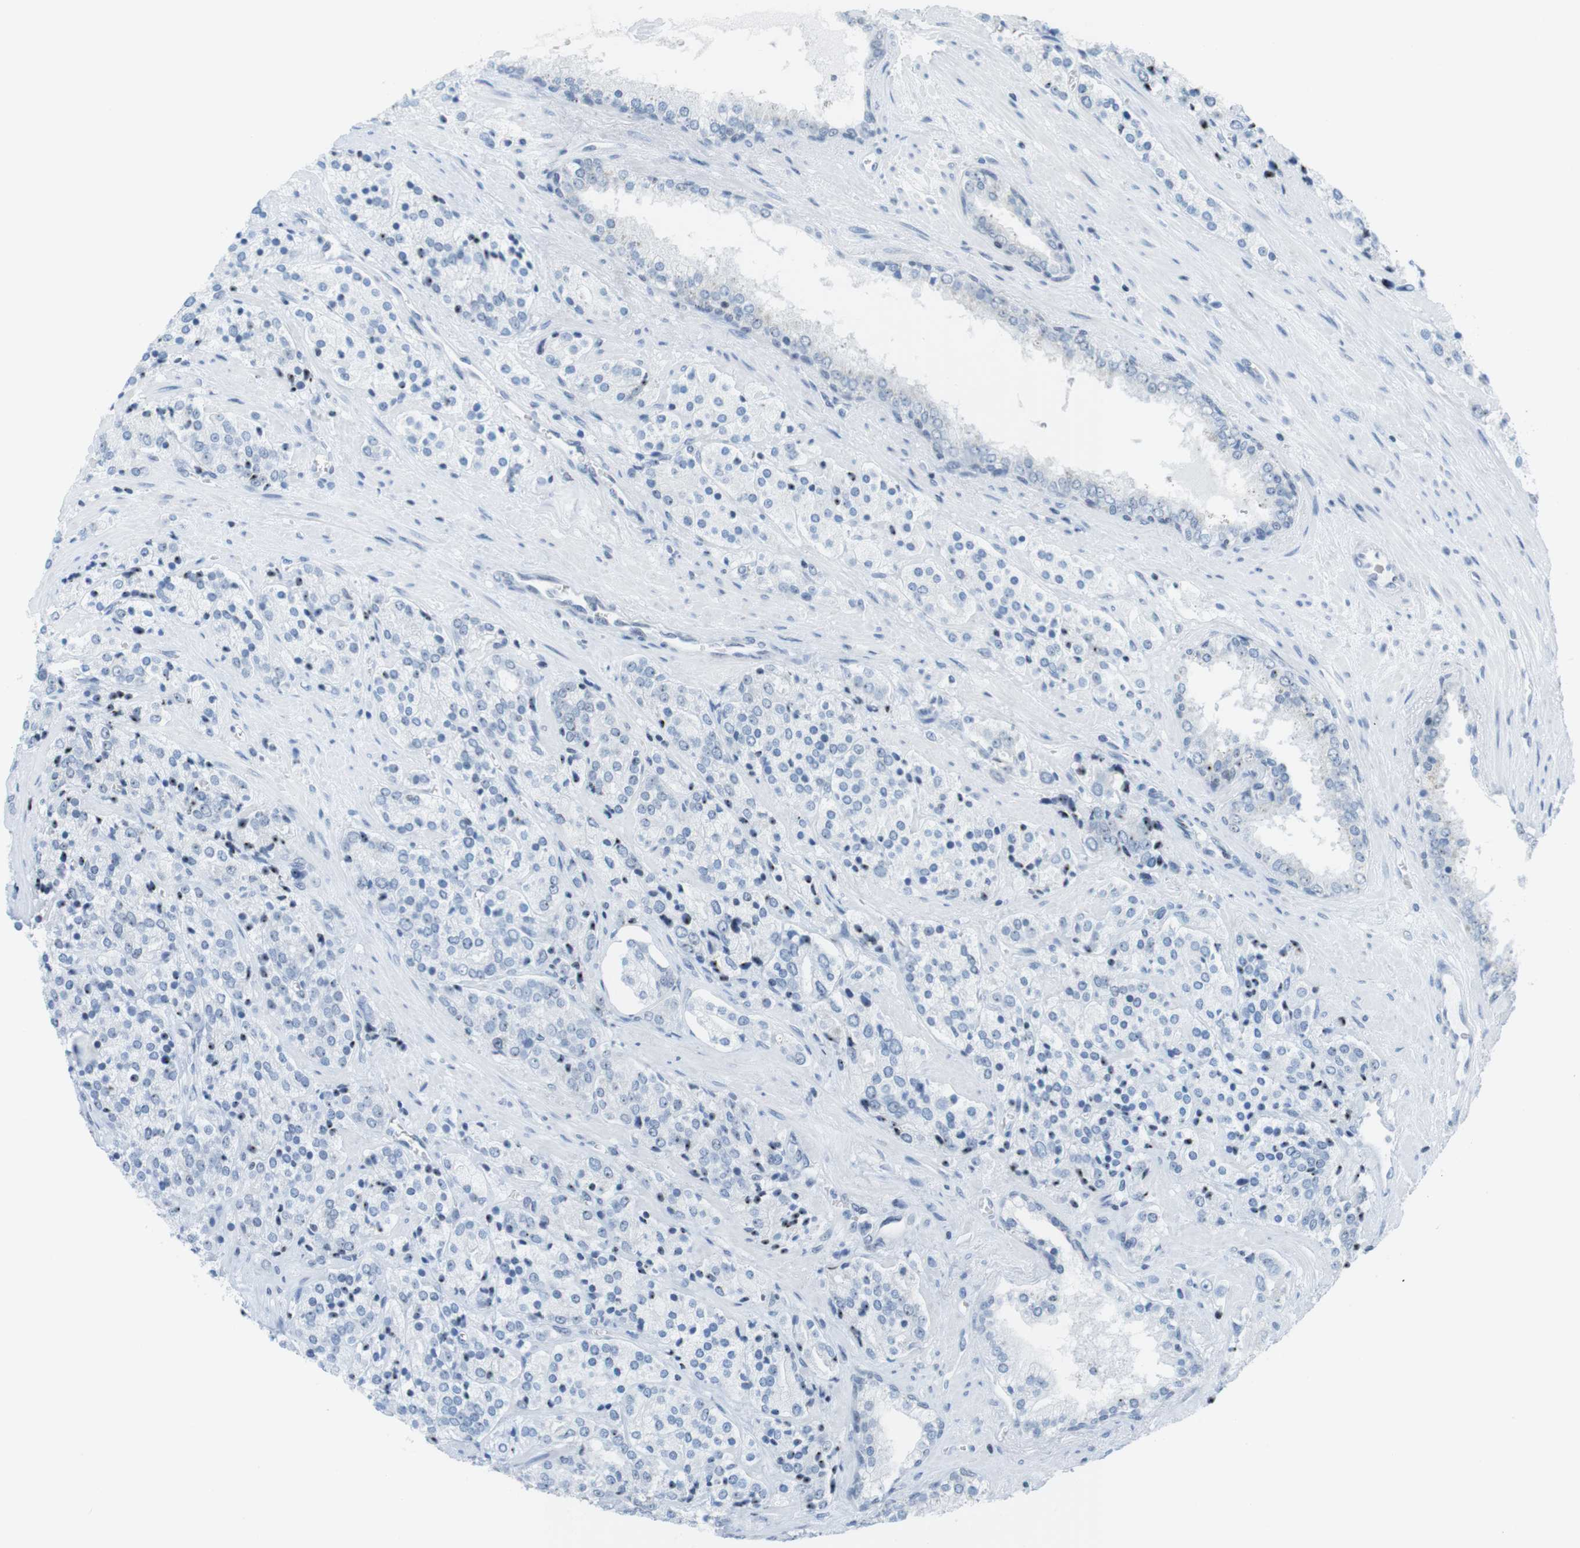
{"staining": {"intensity": "negative", "quantity": "none", "location": "none"}, "tissue": "prostate cancer", "cell_type": "Tumor cells", "image_type": "cancer", "snomed": [{"axis": "morphology", "description": "Adenocarcinoma, High grade"}, {"axis": "topography", "description": "Prostate"}], "caption": "Immunohistochemical staining of human high-grade adenocarcinoma (prostate) exhibits no significant staining in tumor cells.", "gene": "NIFK", "patient": {"sex": "male", "age": 71}}